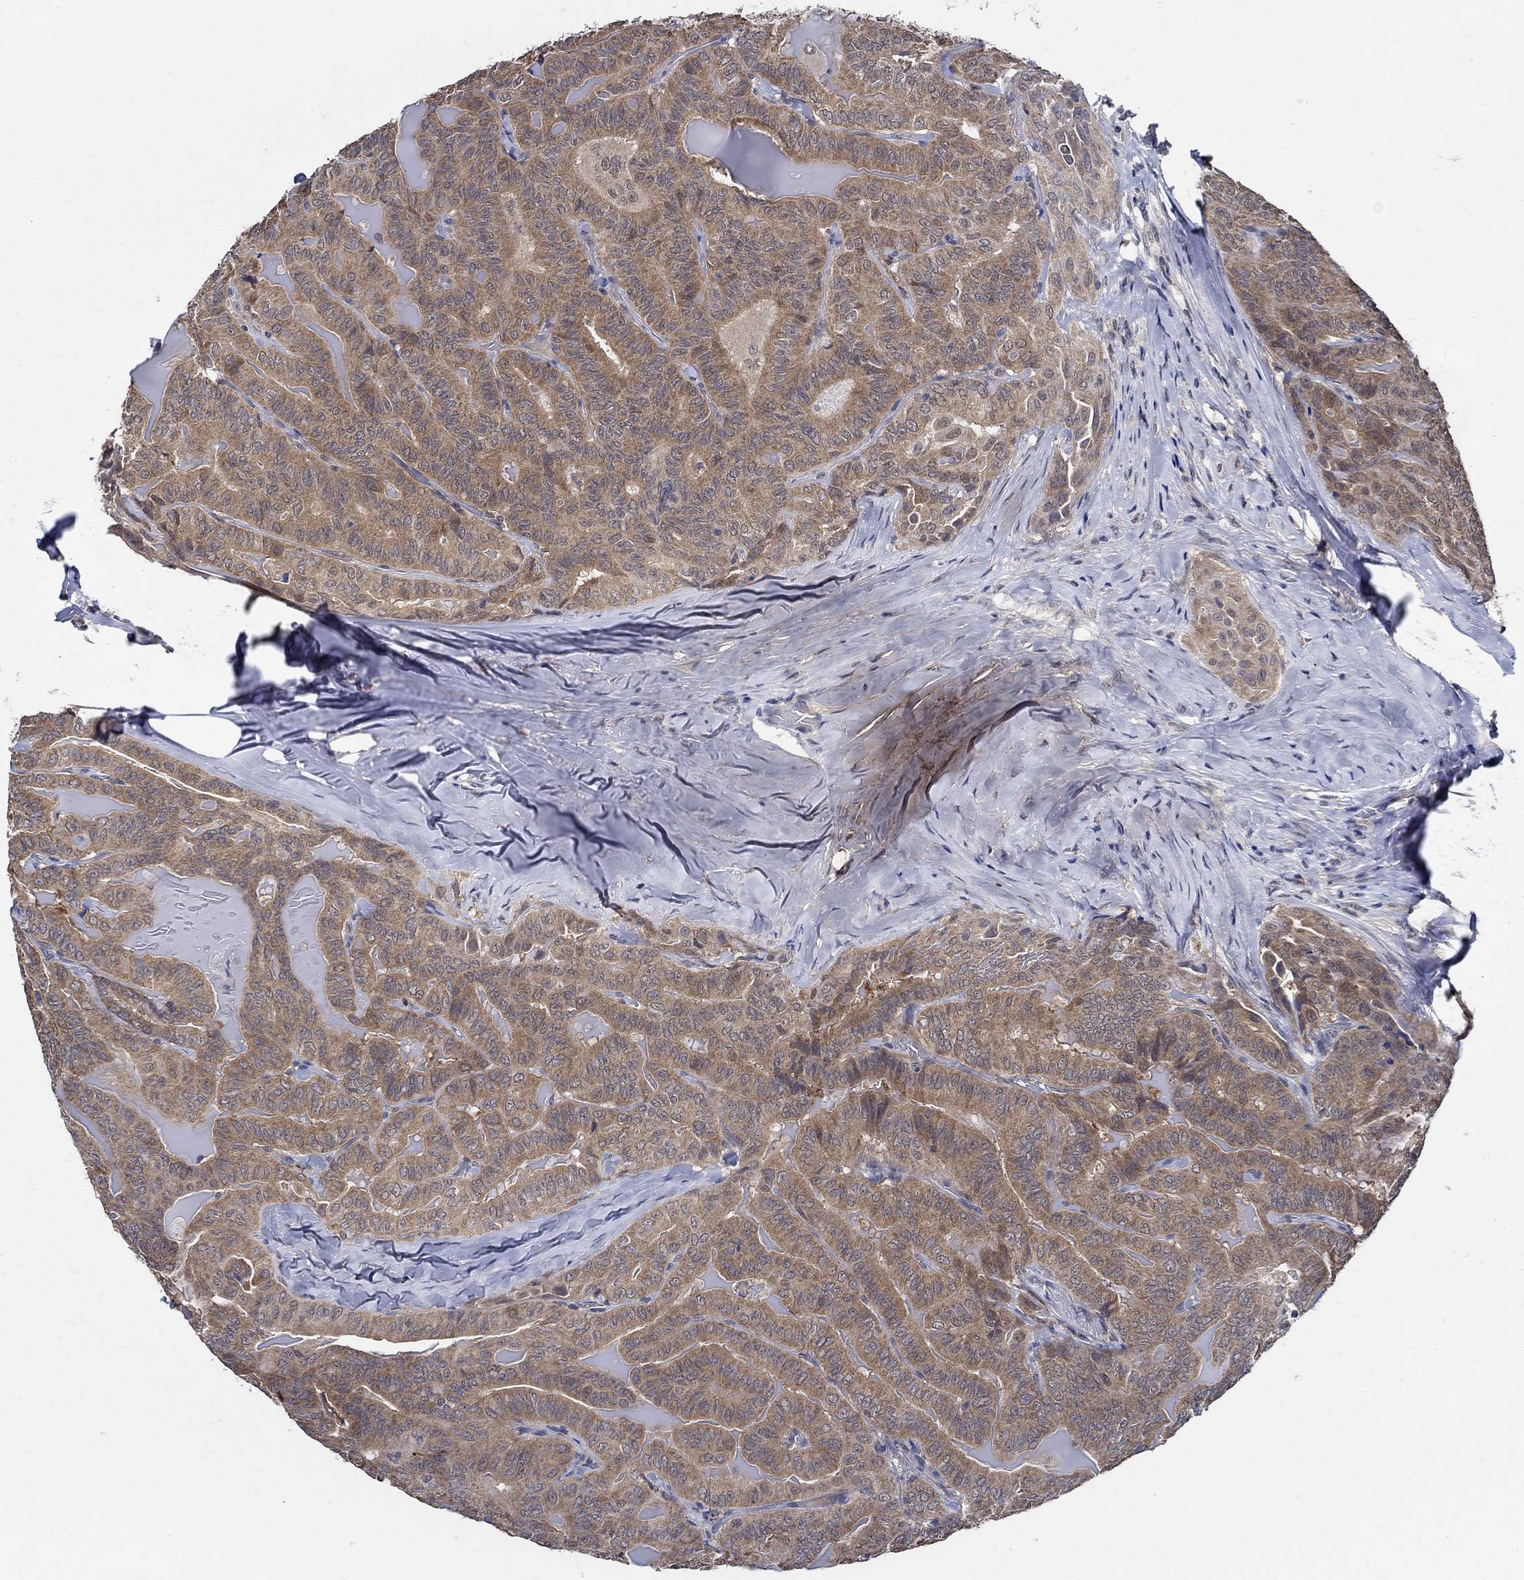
{"staining": {"intensity": "moderate", "quantity": "25%-75%", "location": "cytoplasmic/membranous"}, "tissue": "thyroid cancer", "cell_type": "Tumor cells", "image_type": "cancer", "snomed": [{"axis": "morphology", "description": "Papillary adenocarcinoma, NOS"}, {"axis": "topography", "description": "Thyroid gland"}], "caption": "Immunohistochemical staining of thyroid cancer (papillary adenocarcinoma) exhibits medium levels of moderate cytoplasmic/membranous expression in approximately 25%-75% of tumor cells.", "gene": "DACT1", "patient": {"sex": "female", "age": 68}}